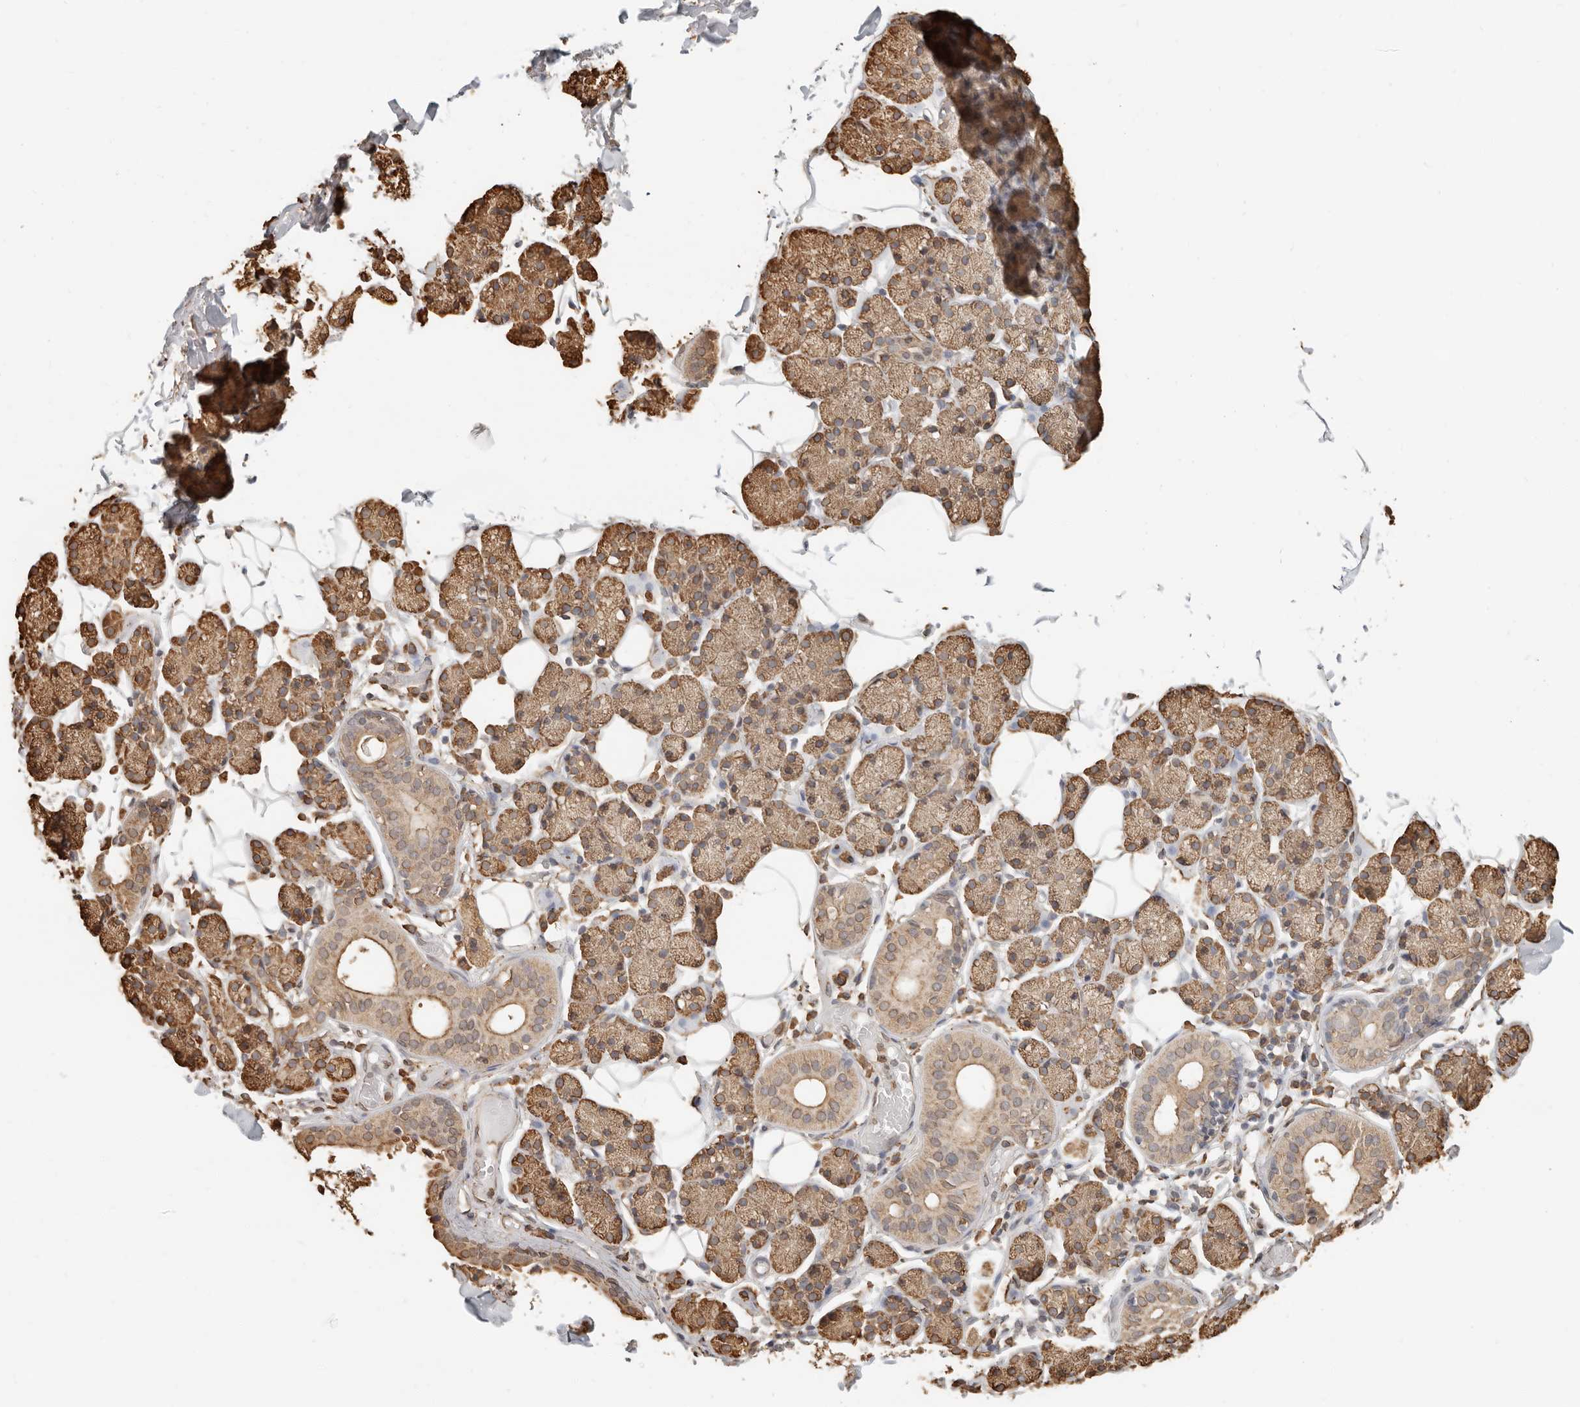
{"staining": {"intensity": "moderate", "quantity": ">75%", "location": "cytoplasmic/membranous"}, "tissue": "salivary gland", "cell_type": "Glandular cells", "image_type": "normal", "snomed": [{"axis": "morphology", "description": "Normal tissue, NOS"}, {"axis": "topography", "description": "Salivary gland"}], "caption": "Benign salivary gland was stained to show a protein in brown. There is medium levels of moderate cytoplasmic/membranous expression in approximately >75% of glandular cells. The staining was performed using DAB (3,3'-diaminobenzidine), with brown indicating positive protein expression. Nuclei are stained blue with hematoxylin.", "gene": "ARHGEF10L", "patient": {"sex": "female", "age": 33}}